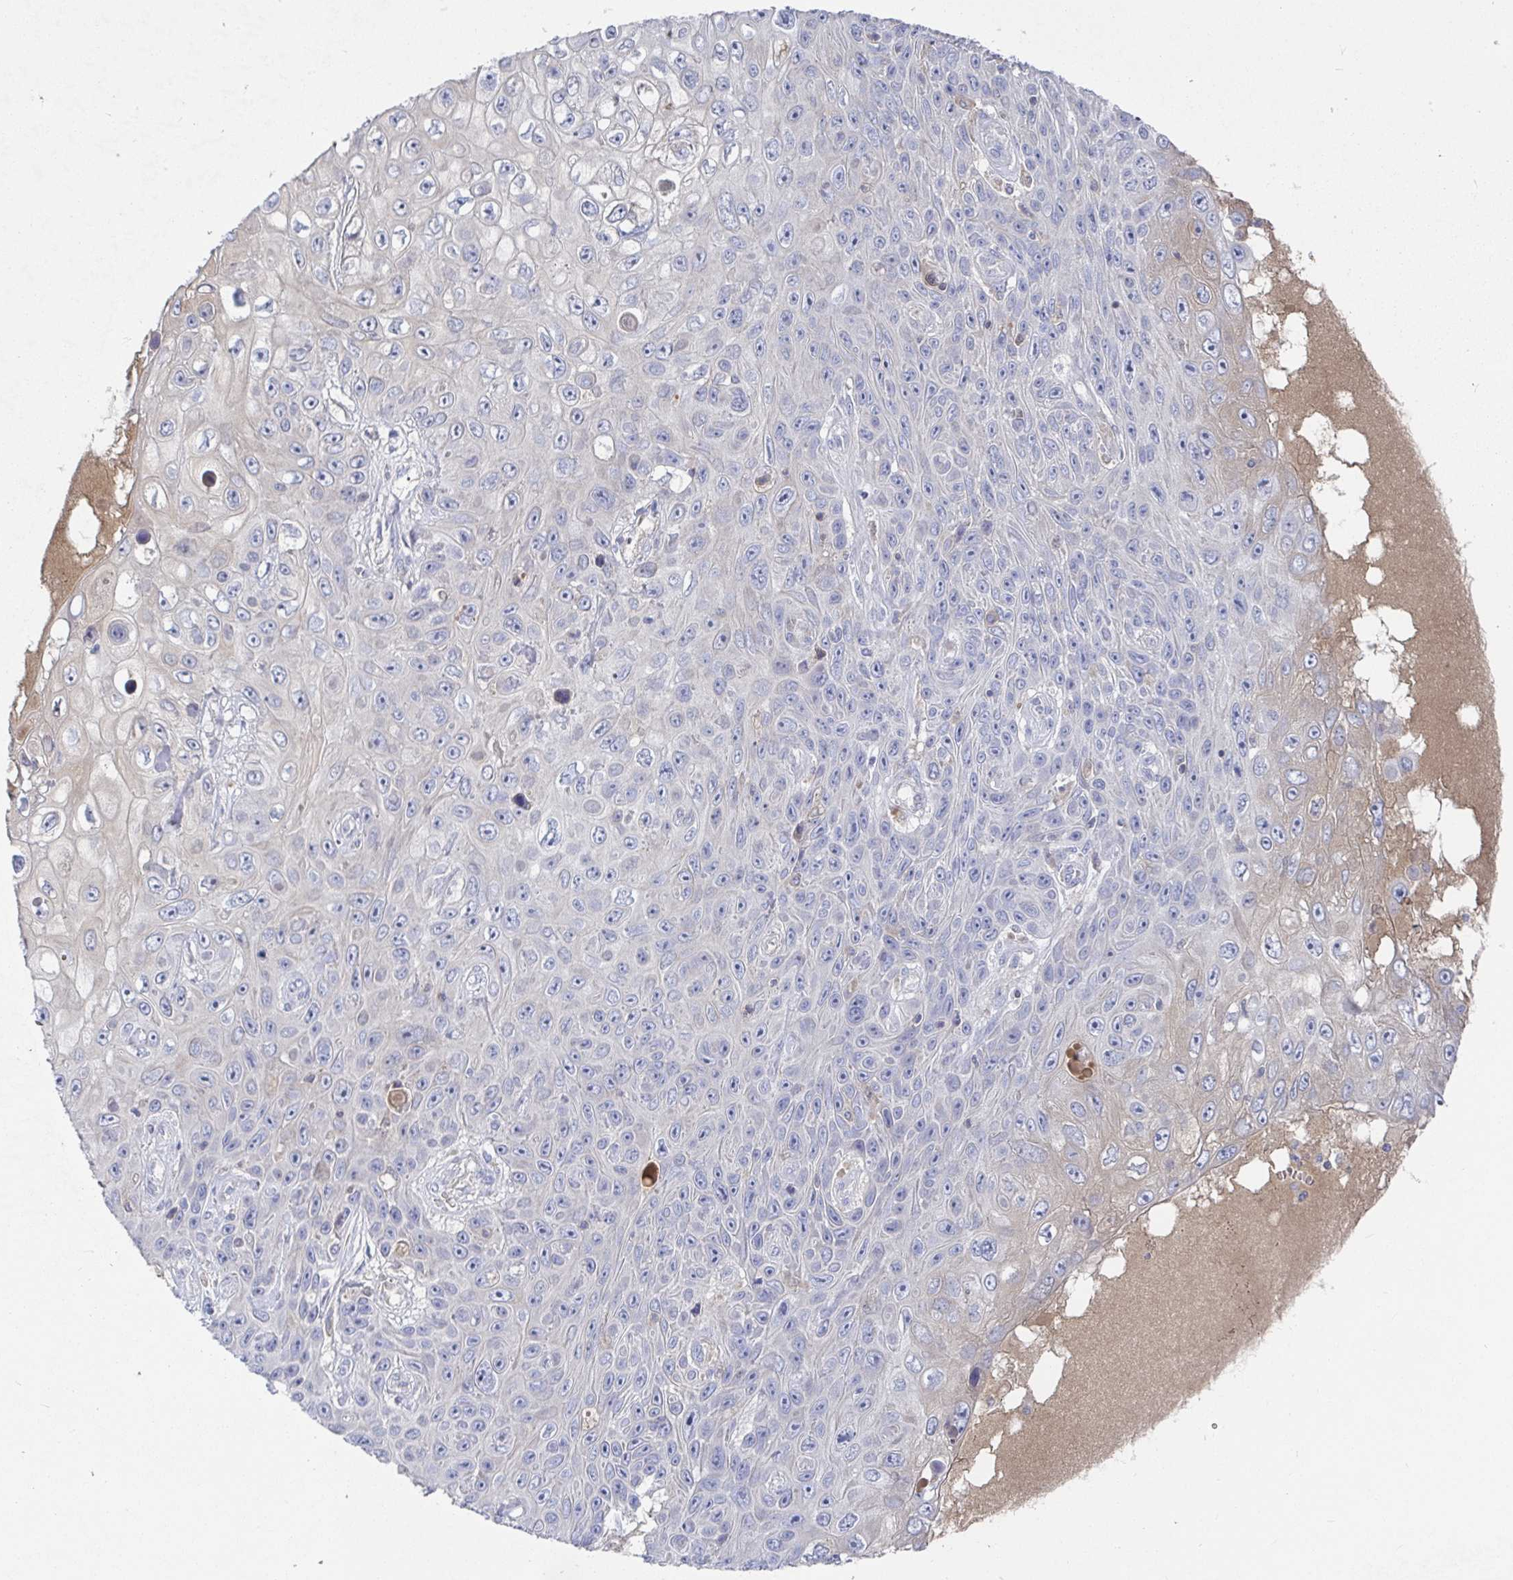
{"staining": {"intensity": "negative", "quantity": "none", "location": "none"}, "tissue": "skin cancer", "cell_type": "Tumor cells", "image_type": "cancer", "snomed": [{"axis": "morphology", "description": "Squamous cell carcinoma, NOS"}, {"axis": "topography", "description": "Skin"}], "caption": "Histopathology image shows no significant protein expression in tumor cells of skin cancer.", "gene": "GPR148", "patient": {"sex": "male", "age": 82}}